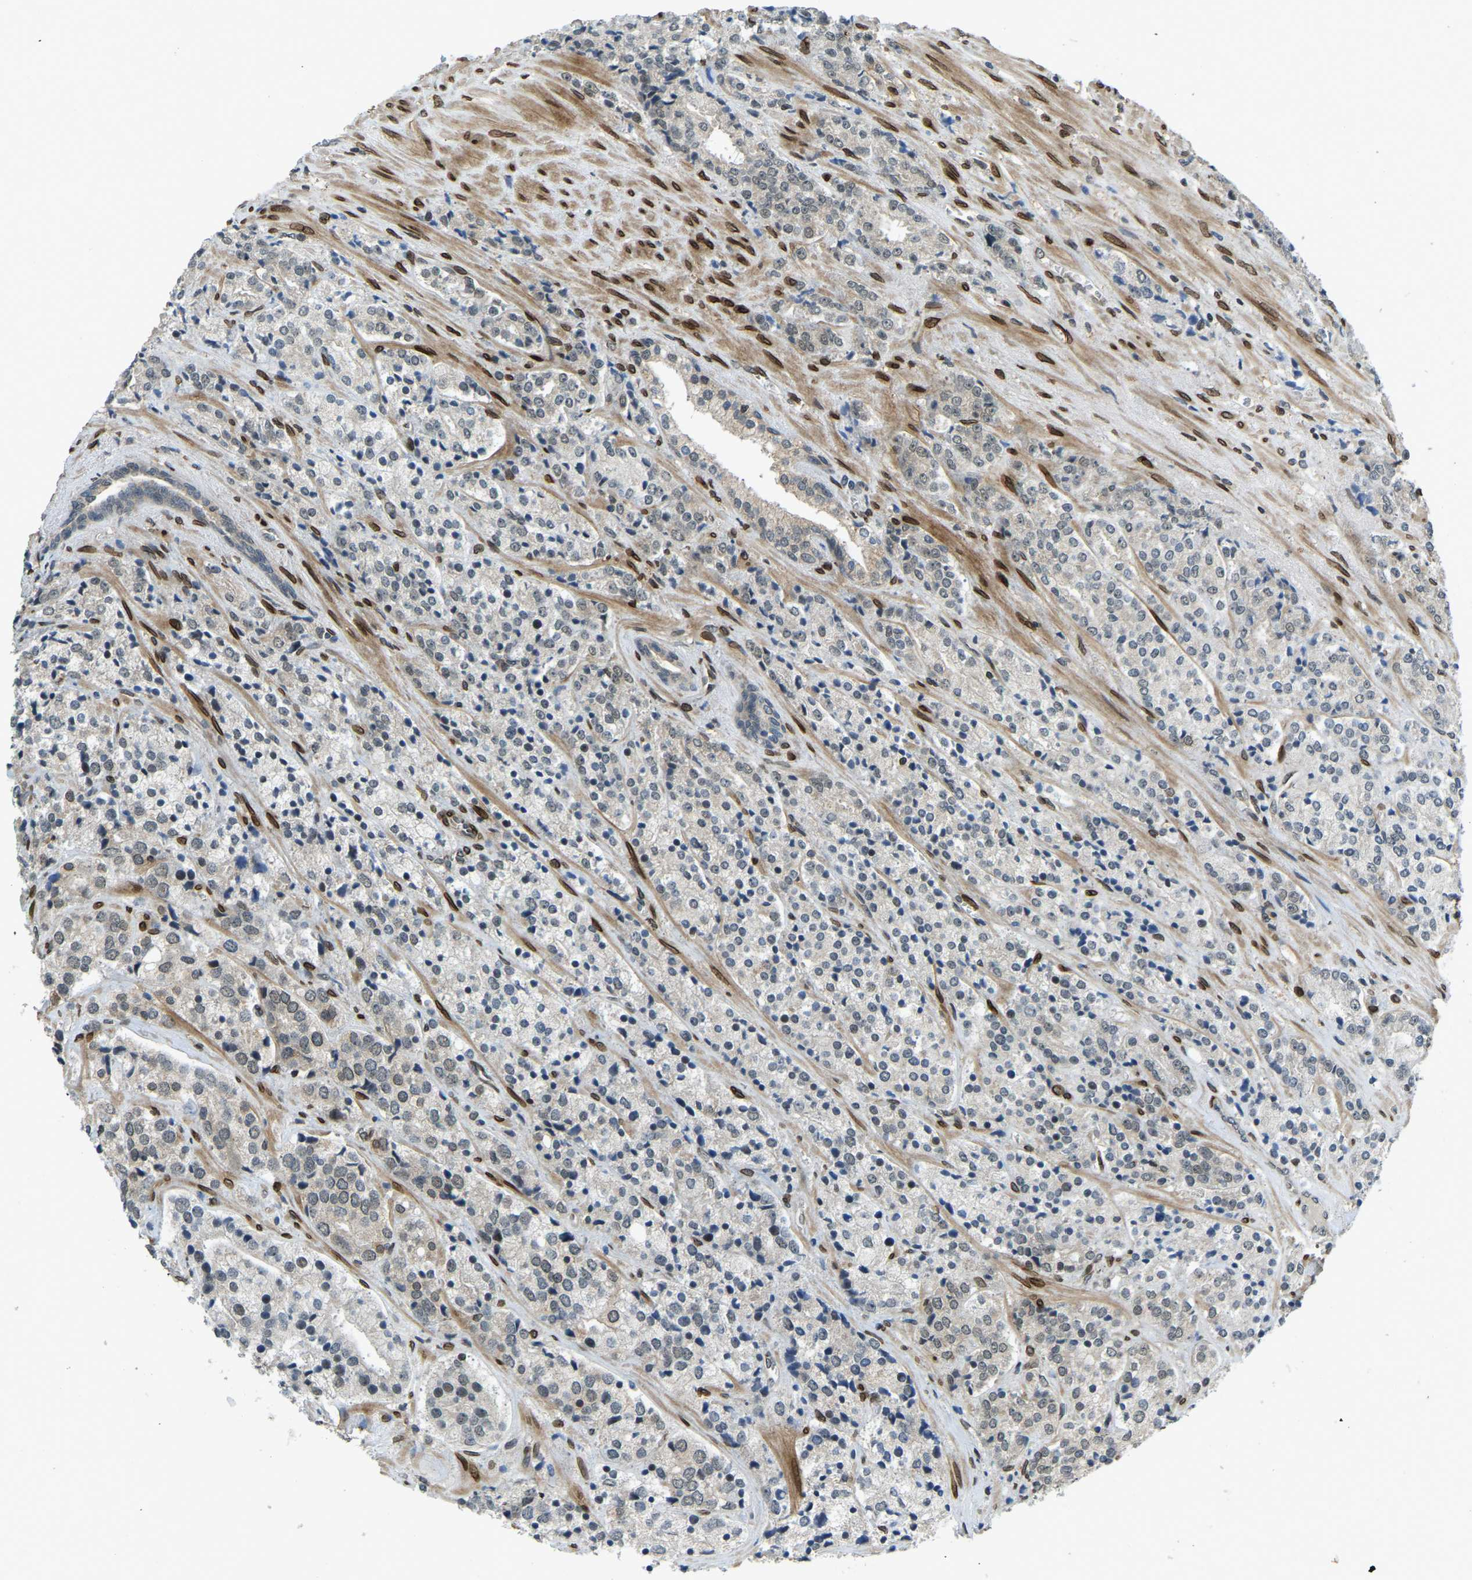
{"staining": {"intensity": "negative", "quantity": "none", "location": "none"}, "tissue": "prostate cancer", "cell_type": "Tumor cells", "image_type": "cancer", "snomed": [{"axis": "morphology", "description": "Adenocarcinoma, High grade"}, {"axis": "topography", "description": "Prostate"}], "caption": "Immunohistochemistry of prostate cancer reveals no staining in tumor cells.", "gene": "SYNE1", "patient": {"sex": "male", "age": 71}}